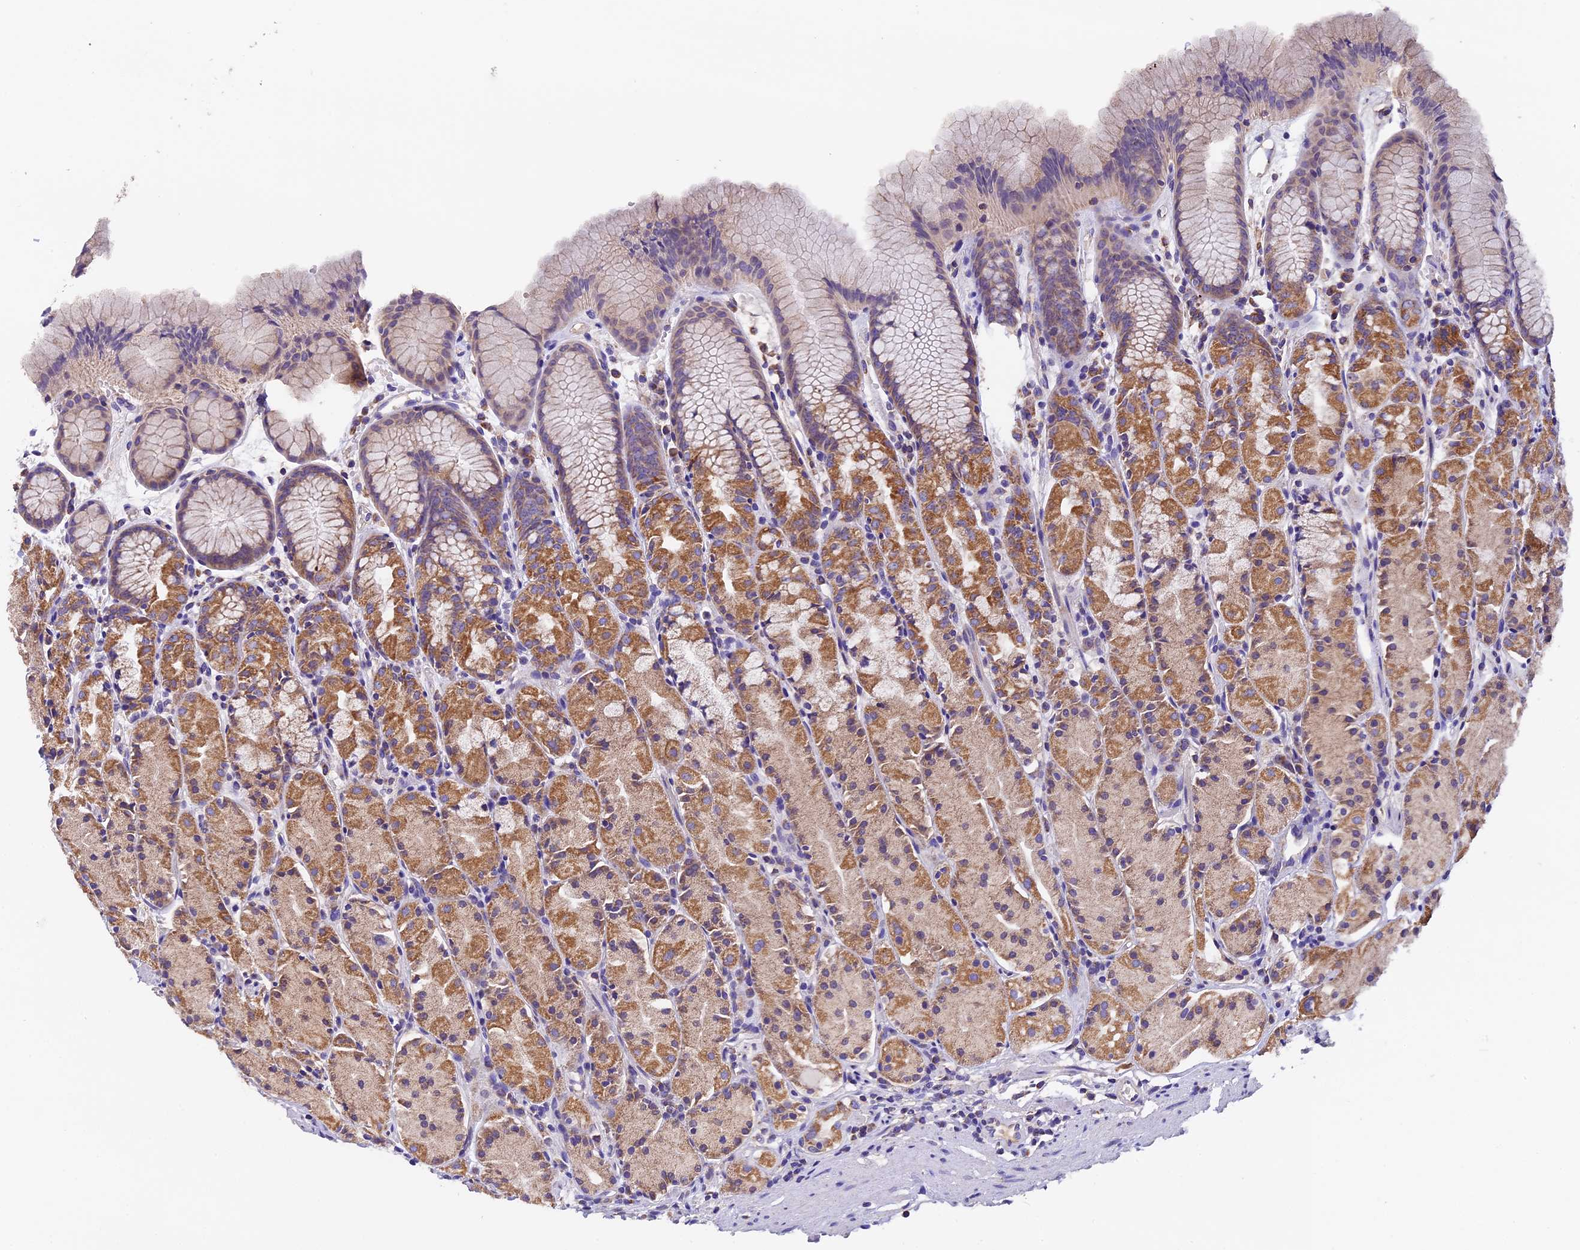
{"staining": {"intensity": "moderate", "quantity": ">75%", "location": "cytoplasmic/membranous"}, "tissue": "stomach", "cell_type": "Glandular cells", "image_type": "normal", "snomed": [{"axis": "morphology", "description": "Normal tissue, NOS"}, {"axis": "topography", "description": "Stomach, upper"}], "caption": "This is an image of immunohistochemistry (IHC) staining of normal stomach, which shows moderate staining in the cytoplasmic/membranous of glandular cells.", "gene": "MGME1", "patient": {"sex": "male", "age": 47}}